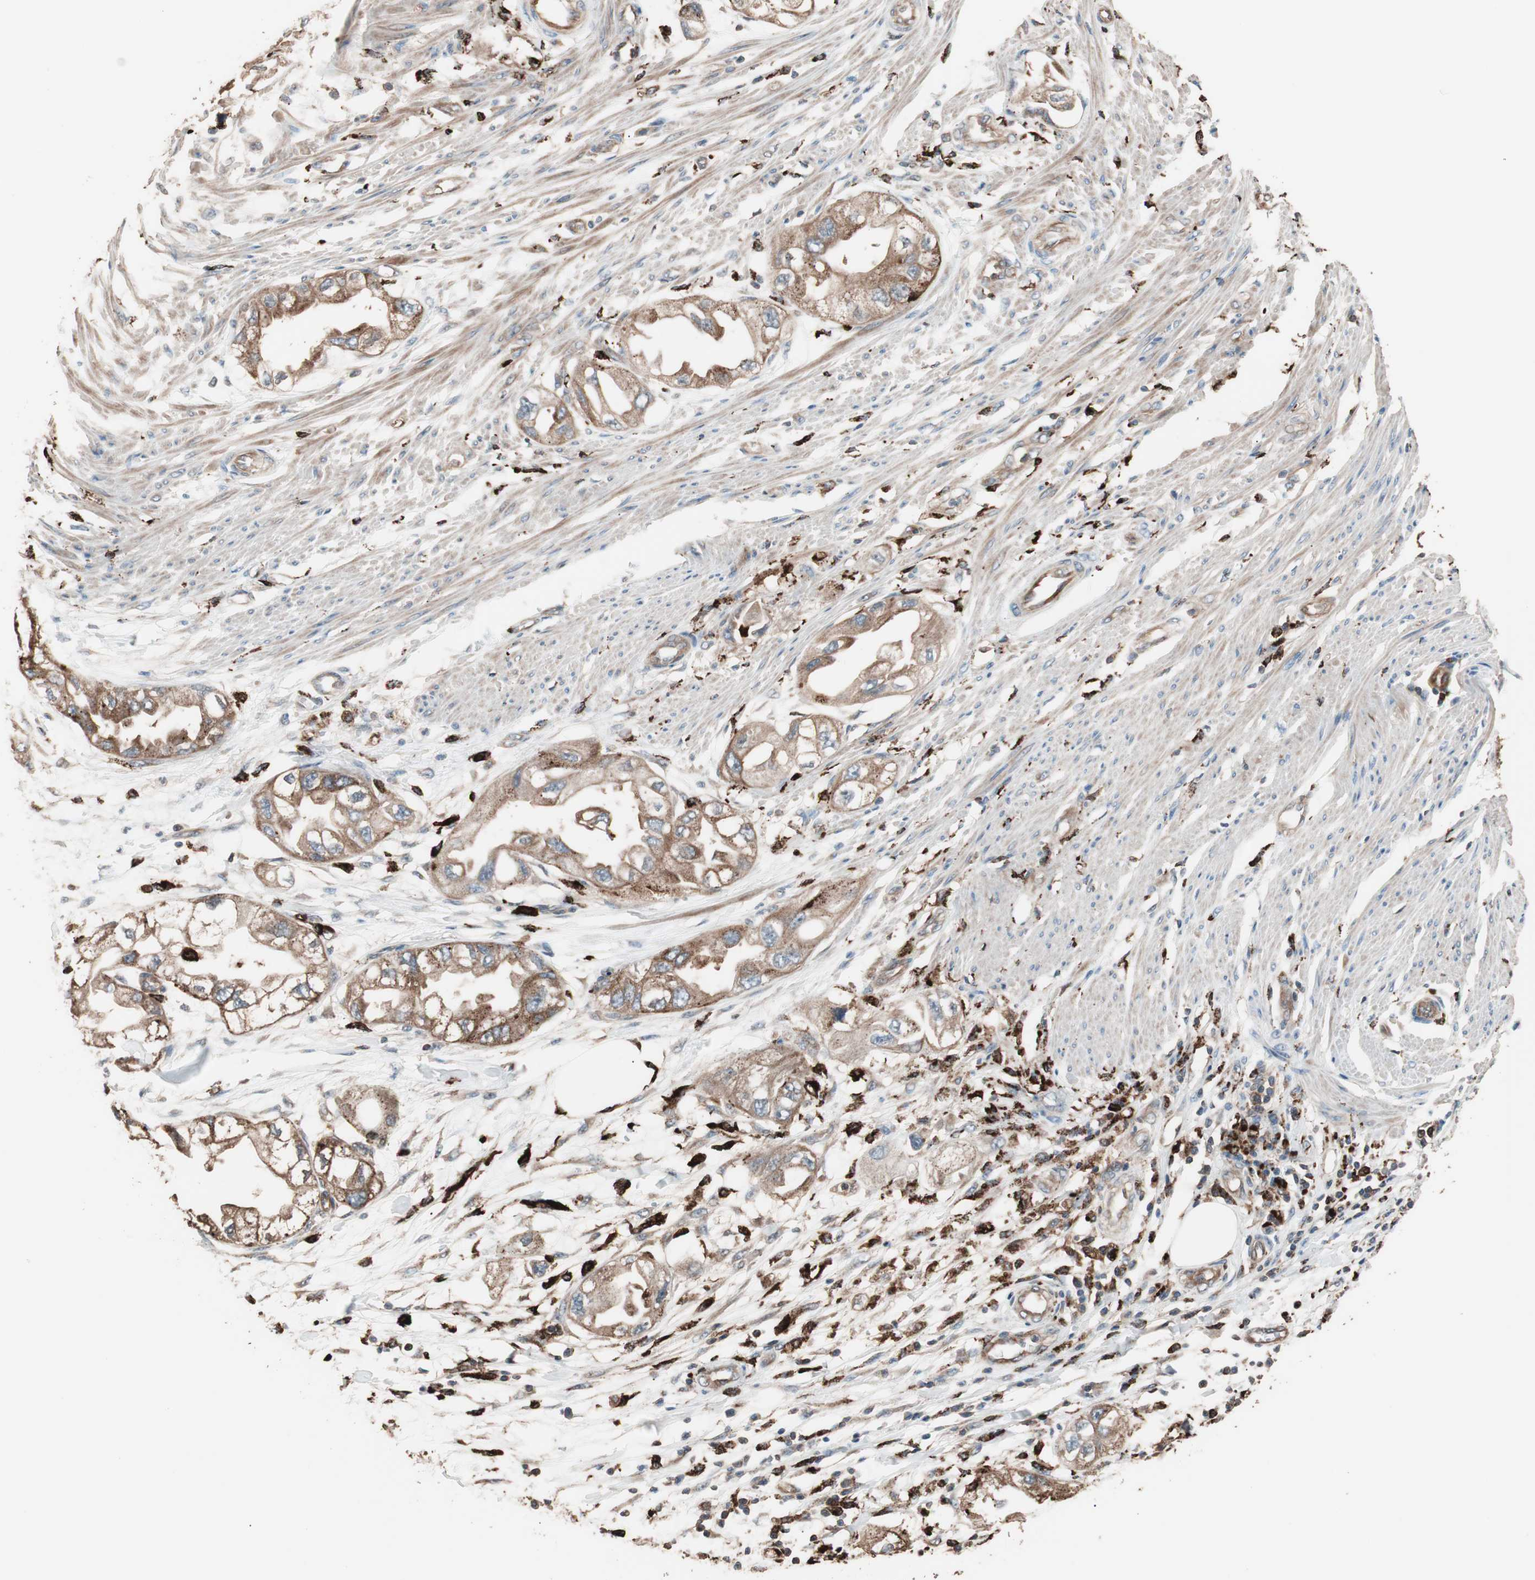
{"staining": {"intensity": "moderate", "quantity": ">75%", "location": "cytoplasmic/membranous"}, "tissue": "endometrial cancer", "cell_type": "Tumor cells", "image_type": "cancer", "snomed": [{"axis": "morphology", "description": "Adenocarcinoma, NOS"}, {"axis": "topography", "description": "Endometrium"}], "caption": "Immunohistochemistry (IHC) staining of endometrial adenocarcinoma, which reveals medium levels of moderate cytoplasmic/membranous positivity in approximately >75% of tumor cells indicating moderate cytoplasmic/membranous protein staining. The staining was performed using DAB (brown) for protein detection and nuclei were counterstained in hematoxylin (blue).", "gene": "CCT3", "patient": {"sex": "female", "age": 67}}